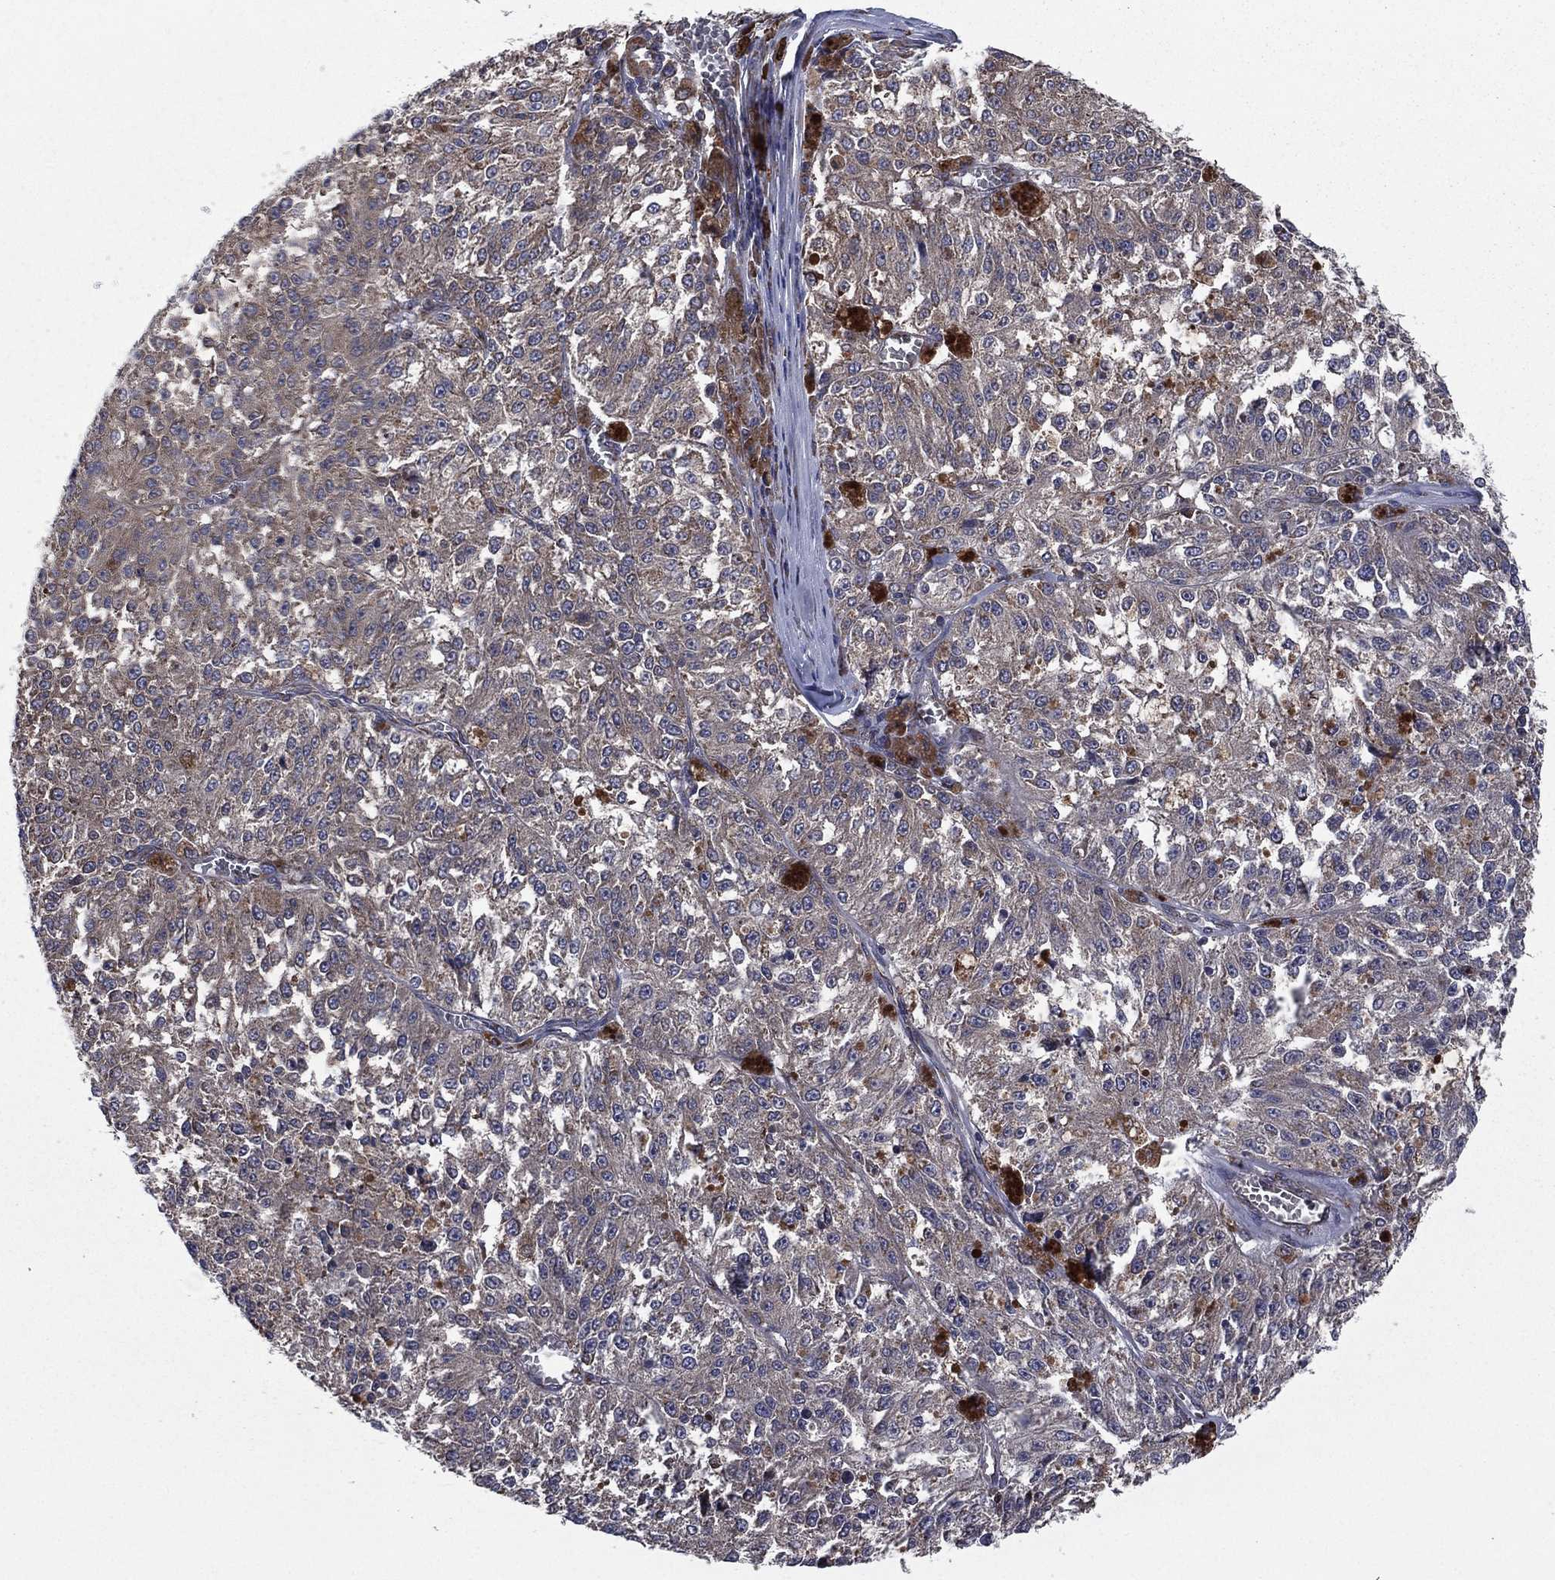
{"staining": {"intensity": "negative", "quantity": "none", "location": "none"}, "tissue": "melanoma", "cell_type": "Tumor cells", "image_type": "cancer", "snomed": [{"axis": "morphology", "description": "Malignant melanoma, Metastatic site"}, {"axis": "topography", "description": "Lymph node"}], "caption": "Immunohistochemistry (IHC) histopathology image of human melanoma stained for a protein (brown), which displays no positivity in tumor cells. (DAB immunohistochemistry (IHC), high magnification).", "gene": "C2orf76", "patient": {"sex": "female", "age": 64}}